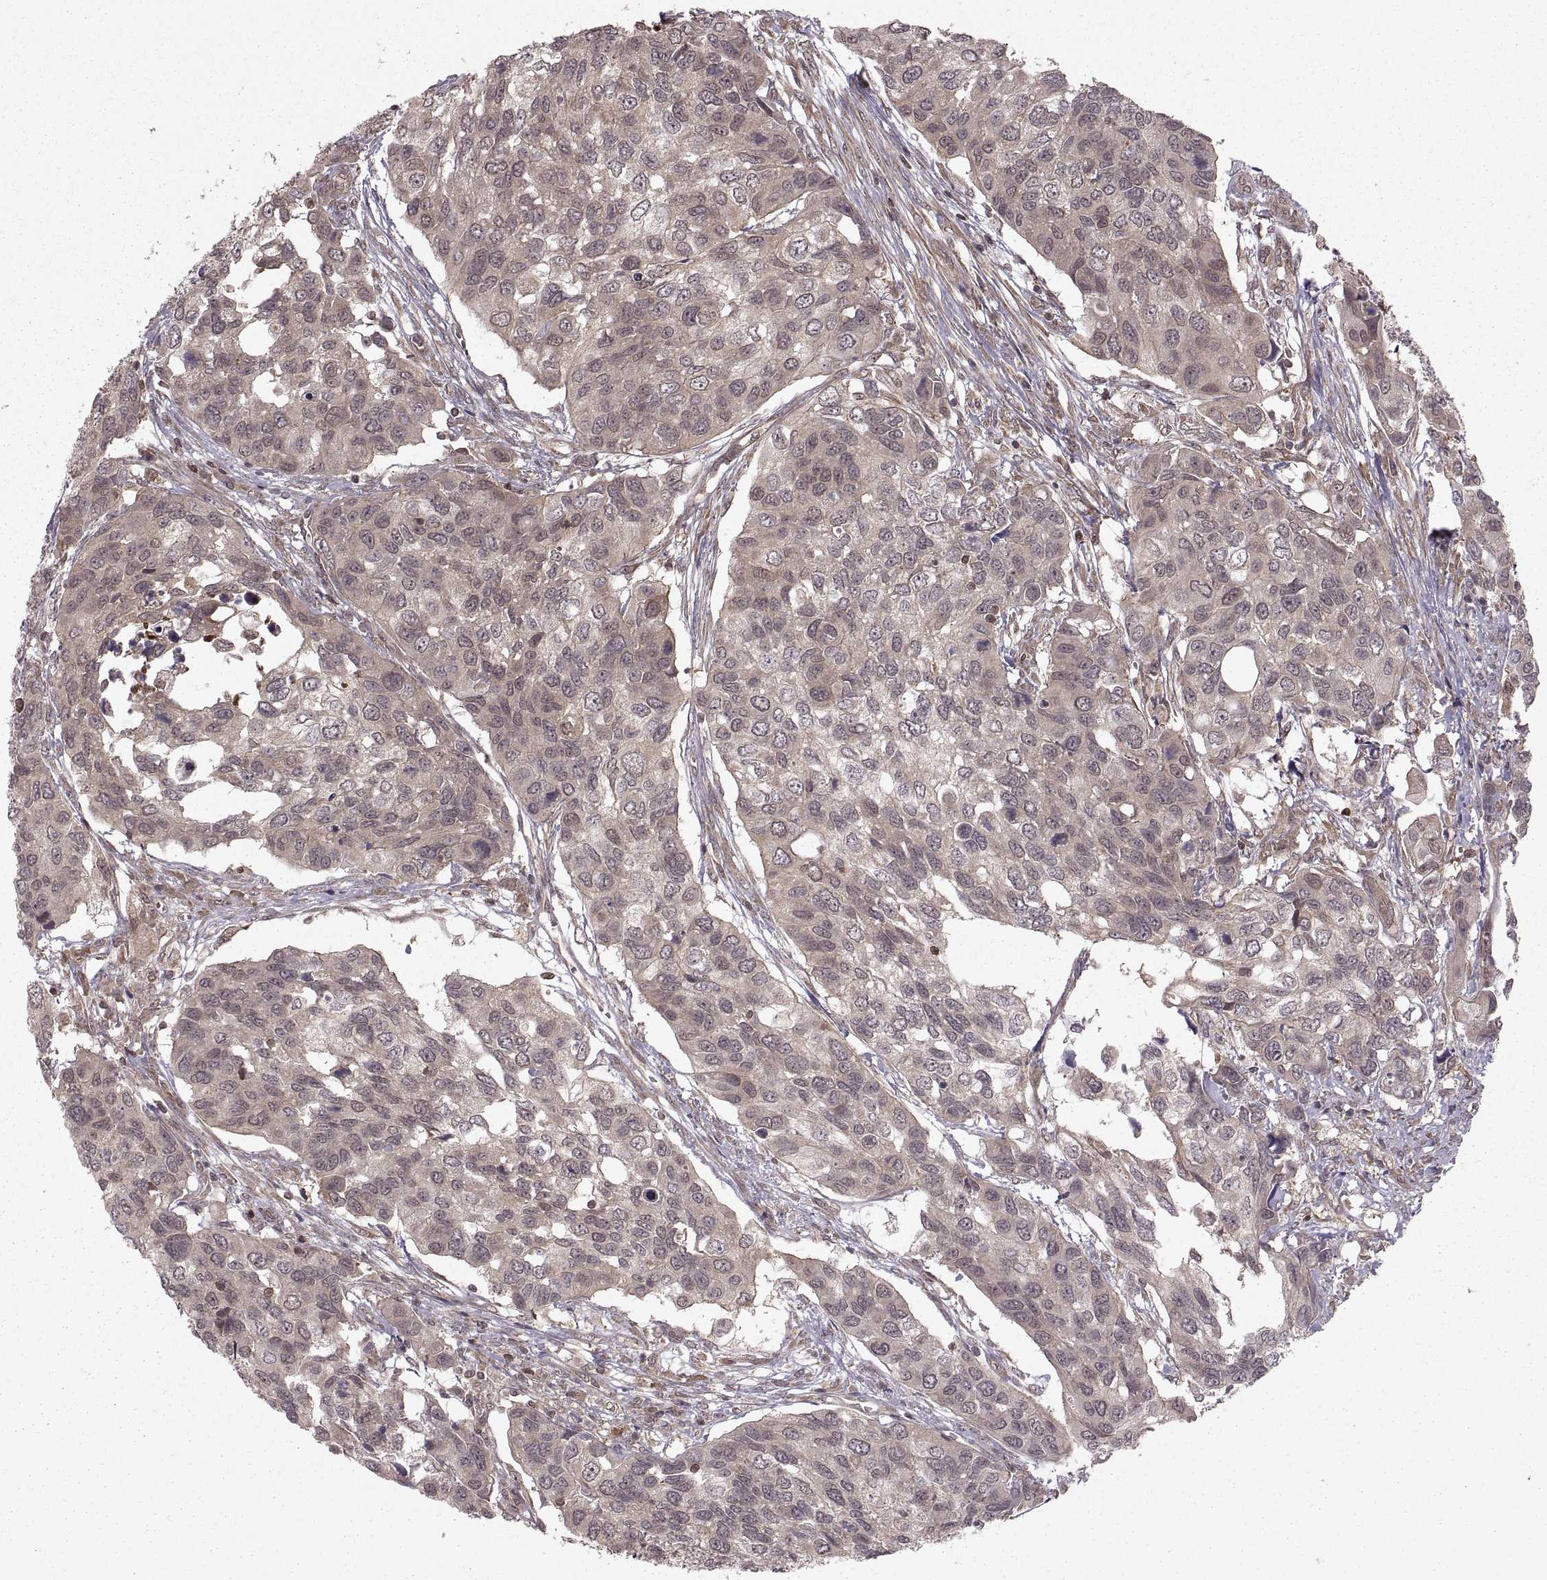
{"staining": {"intensity": "weak", "quantity": "<25%", "location": "cytoplasmic/membranous"}, "tissue": "urothelial cancer", "cell_type": "Tumor cells", "image_type": "cancer", "snomed": [{"axis": "morphology", "description": "Urothelial carcinoma, High grade"}, {"axis": "topography", "description": "Urinary bladder"}], "caption": "An image of human urothelial cancer is negative for staining in tumor cells. (DAB (3,3'-diaminobenzidine) immunohistochemistry (IHC) visualized using brightfield microscopy, high magnification).", "gene": "DEDD", "patient": {"sex": "male", "age": 60}}